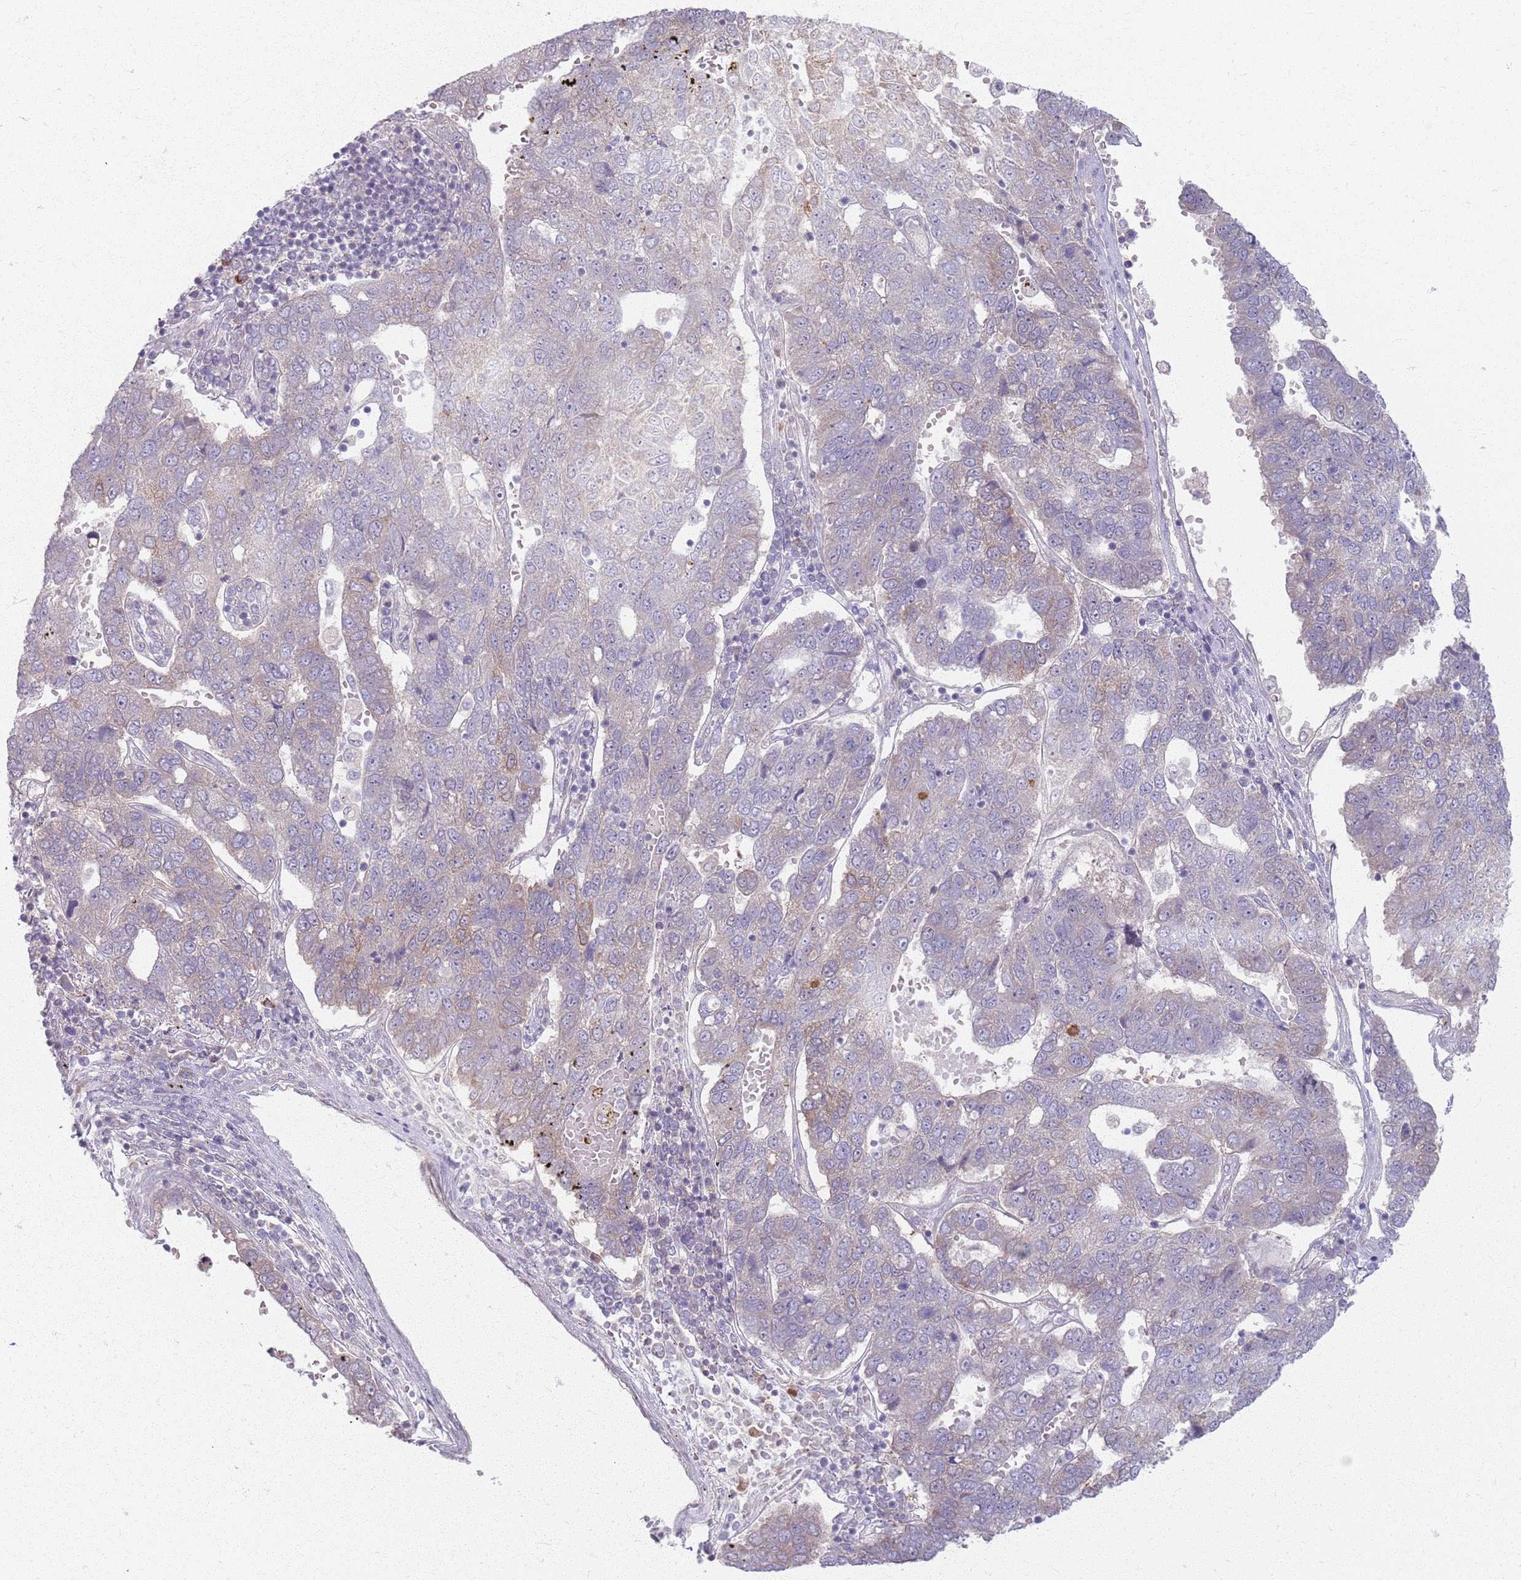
{"staining": {"intensity": "weak", "quantity": "<25%", "location": "cytoplasmic/membranous"}, "tissue": "pancreatic cancer", "cell_type": "Tumor cells", "image_type": "cancer", "snomed": [{"axis": "morphology", "description": "Adenocarcinoma, NOS"}, {"axis": "topography", "description": "Pancreas"}], "caption": "The image shows no significant positivity in tumor cells of pancreatic adenocarcinoma.", "gene": "CRIPT", "patient": {"sex": "female", "age": 61}}